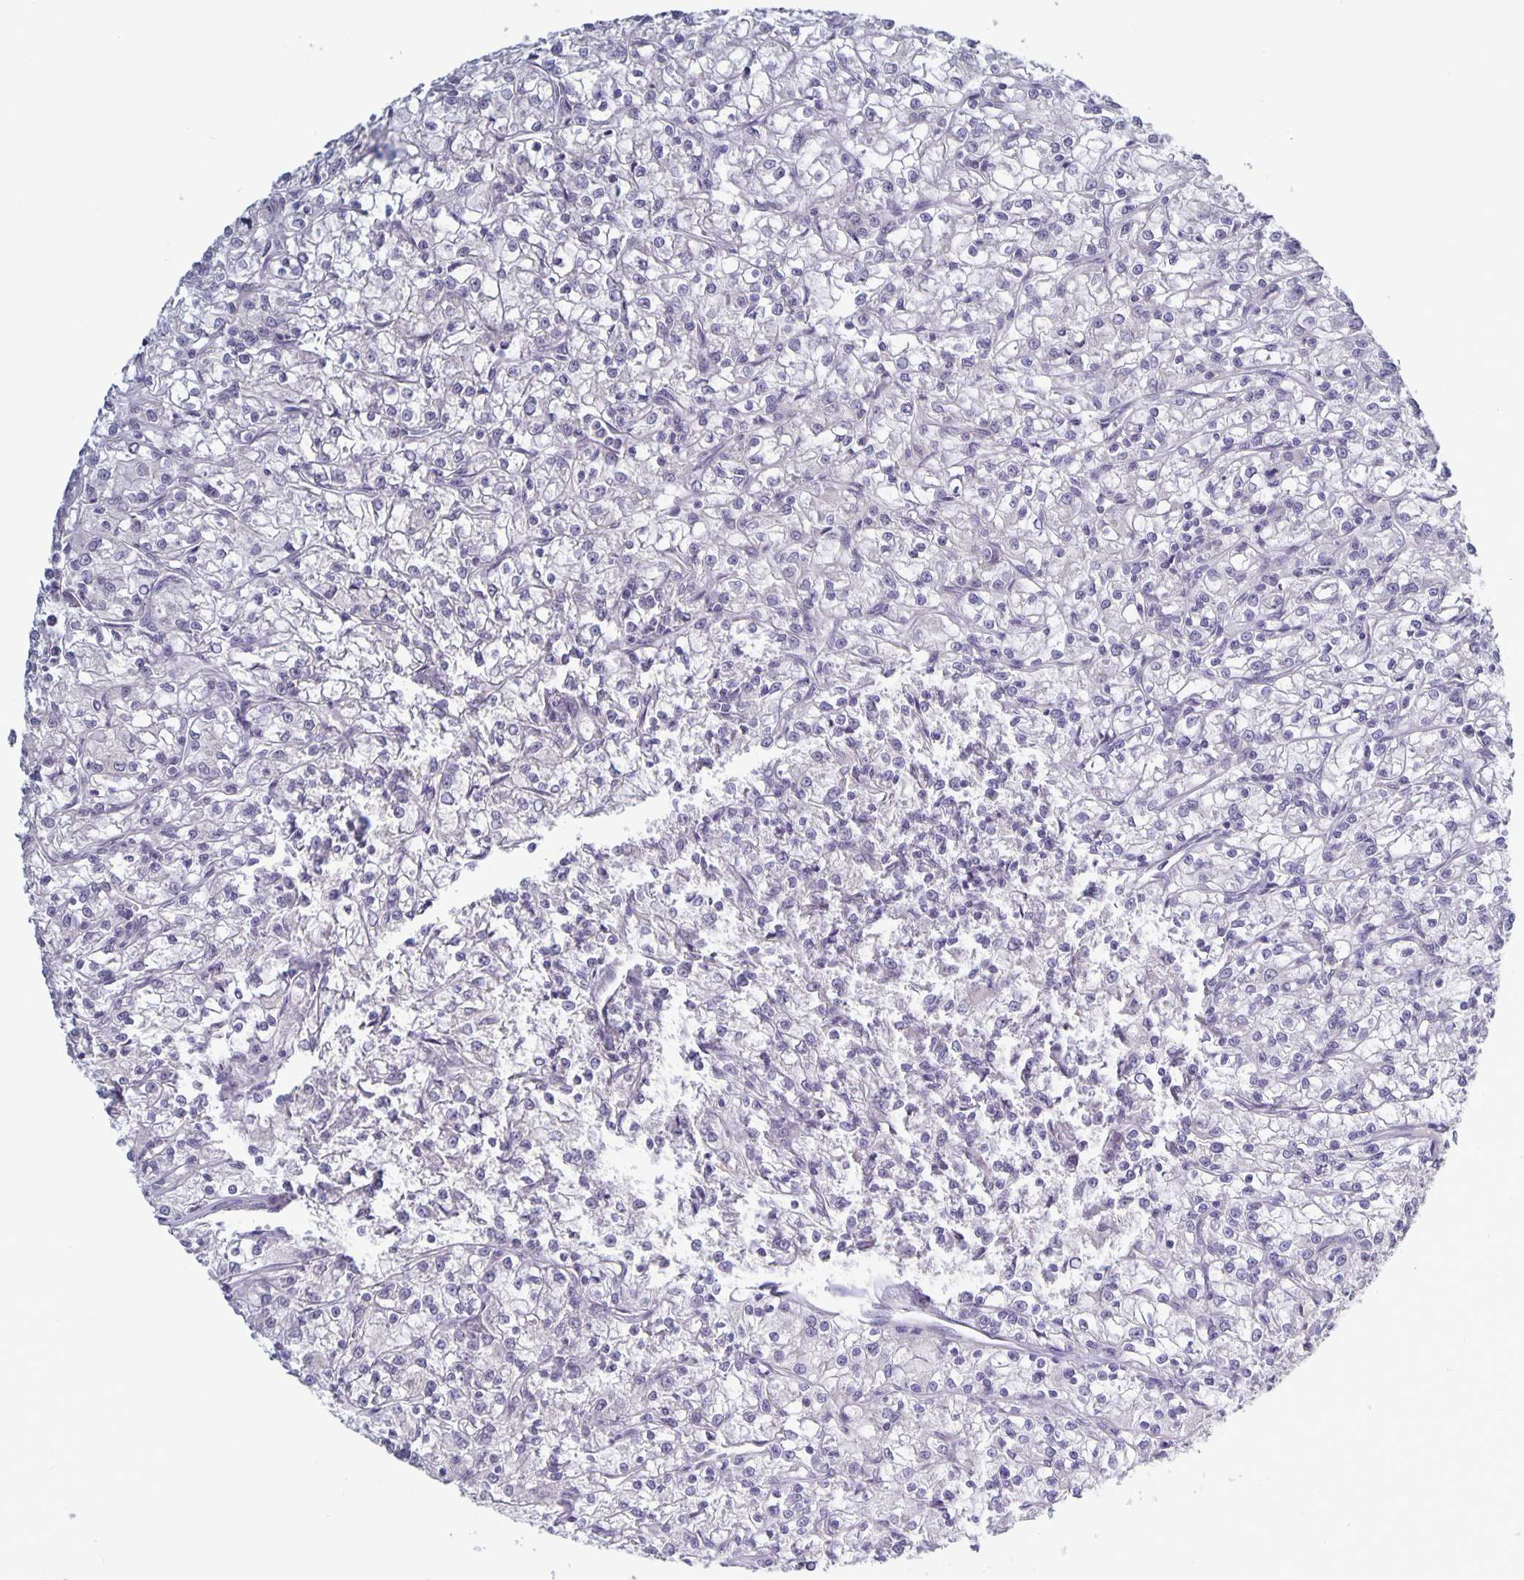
{"staining": {"intensity": "negative", "quantity": "none", "location": "none"}, "tissue": "renal cancer", "cell_type": "Tumor cells", "image_type": "cancer", "snomed": [{"axis": "morphology", "description": "Adenocarcinoma, NOS"}, {"axis": "topography", "description": "Kidney"}], "caption": "Immunohistochemistry (IHC) of renal cancer reveals no expression in tumor cells. (DAB IHC visualized using brightfield microscopy, high magnification).", "gene": "PLCB3", "patient": {"sex": "female", "age": 59}}